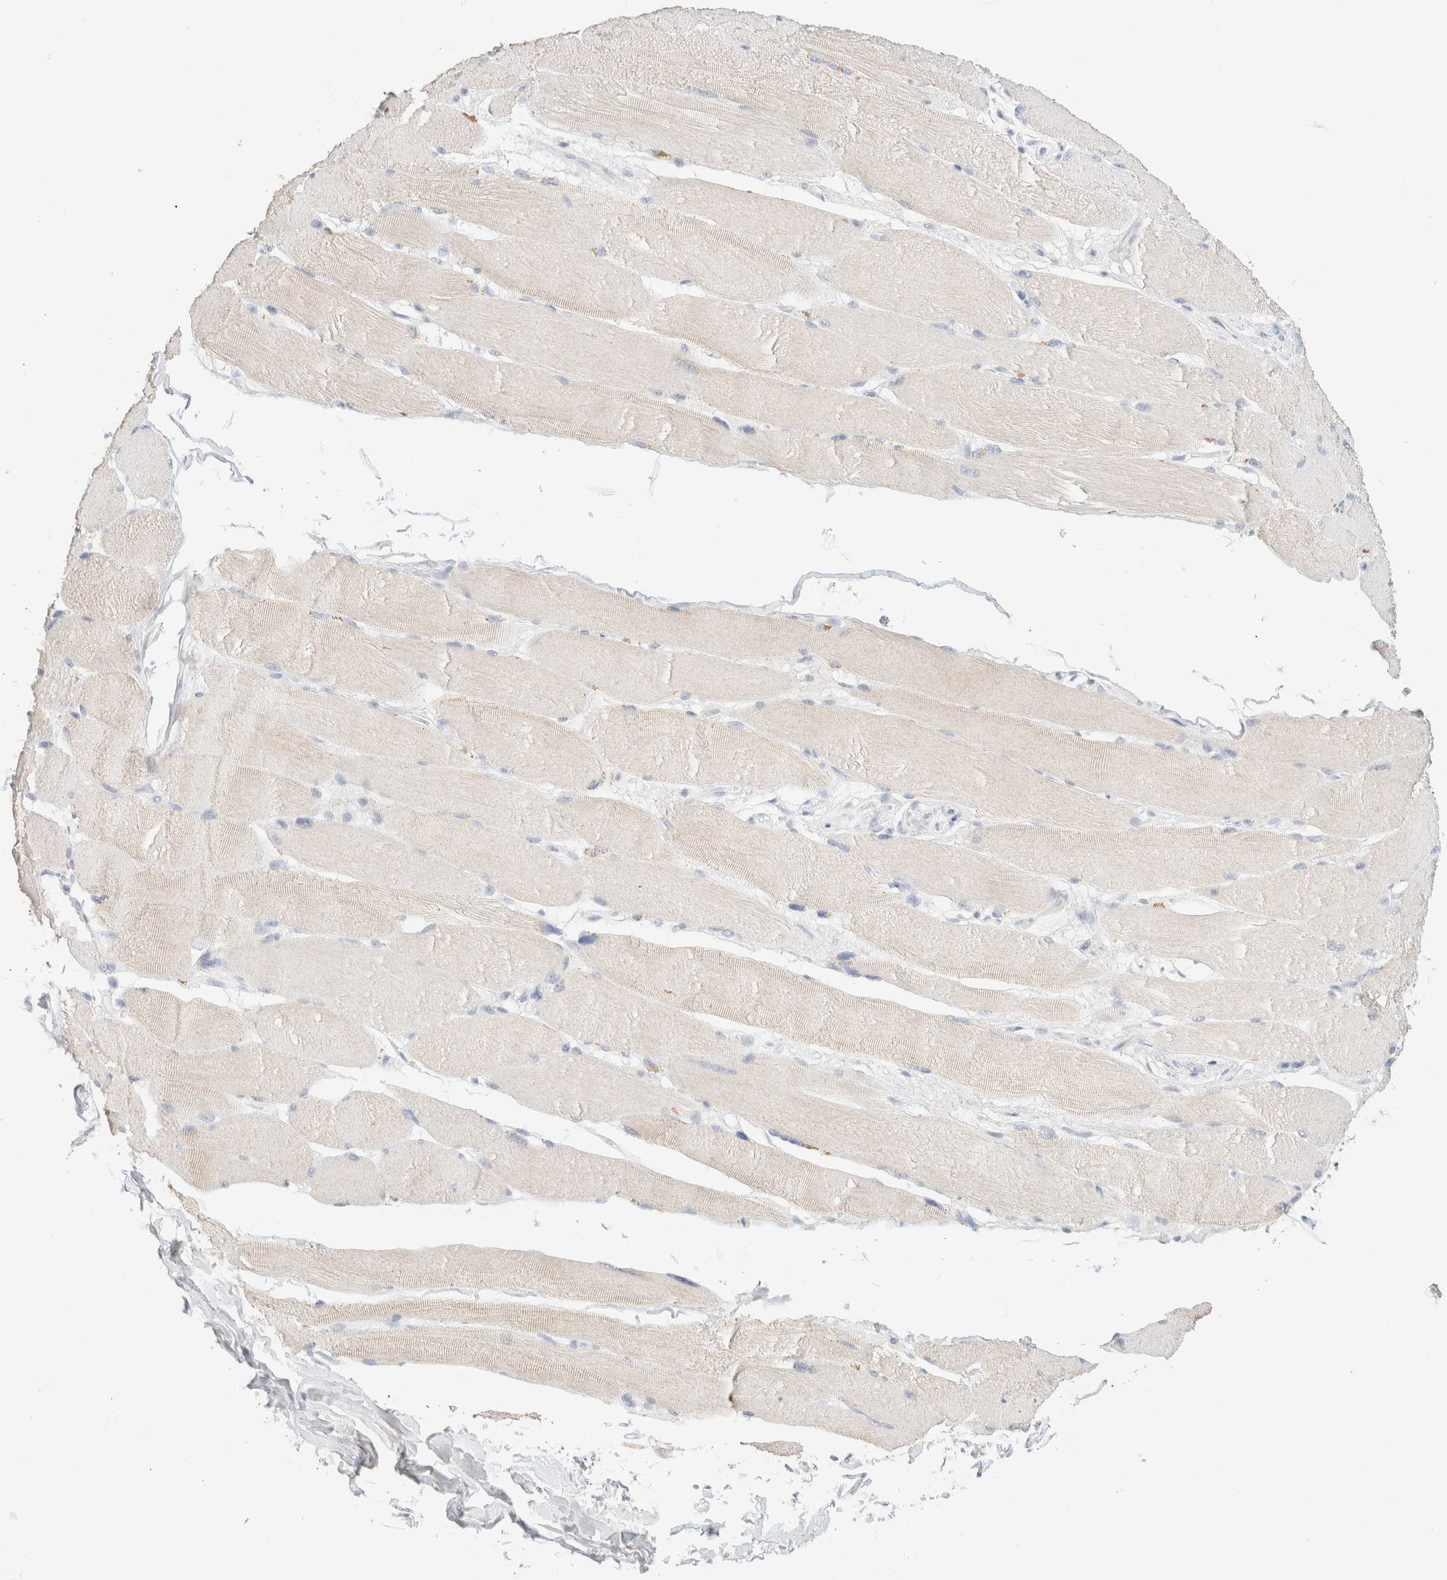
{"staining": {"intensity": "weak", "quantity": "<25%", "location": "cytoplasmic/membranous"}, "tissue": "skeletal muscle", "cell_type": "Myocytes", "image_type": "normal", "snomed": [{"axis": "morphology", "description": "Normal tissue, NOS"}, {"axis": "topography", "description": "Skin"}, {"axis": "topography", "description": "Skeletal muscle"}], "caption": "DAB immunohistochemical staining of normal skeletal muscle demonstrates no significant positivity in myocytes.", "gene": "CA12", "patient": {"sex": "male", "age": 83}}